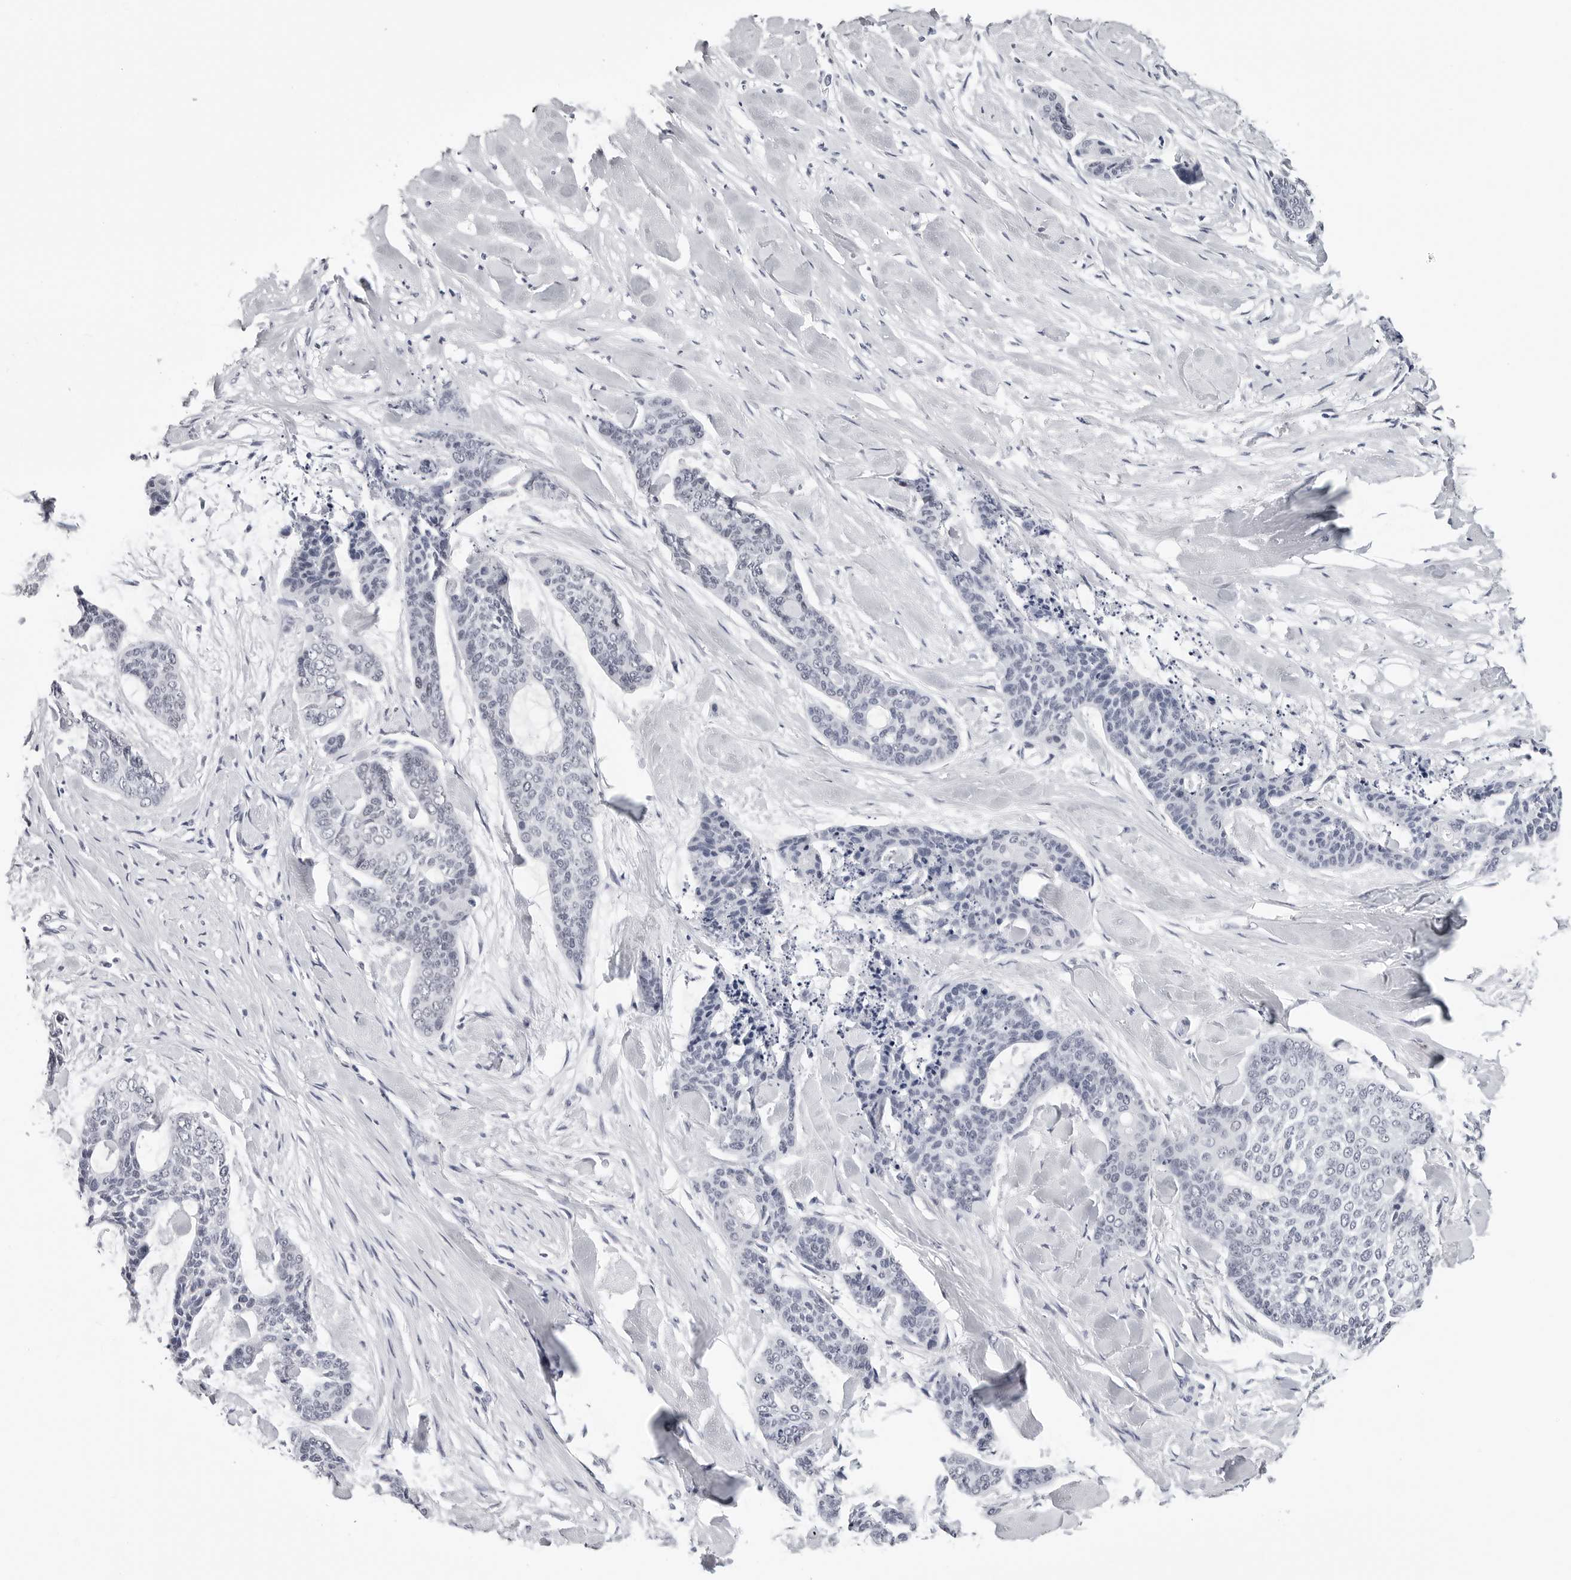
{"staining": {"intensity": "negative", "quantity": "none", "location": "none"}, "tissue": "skin cancer", "cell_type": "Tumor cells", "image_type": "cancer", "snomed": [{"axis": "morphology", "description": "Basal cell carcinoma"}, {"axis": "topography", "description": "Skin"}], "caption": "High power microscopy photomicrograph of an immunohistochemistry (IHC) histopathology image of skin cancer (basal cell carcinoma), revealing no significant positivity in tumor cells.", "gene": "GNL2", "patient": {"sex": "female", "age": 64}}